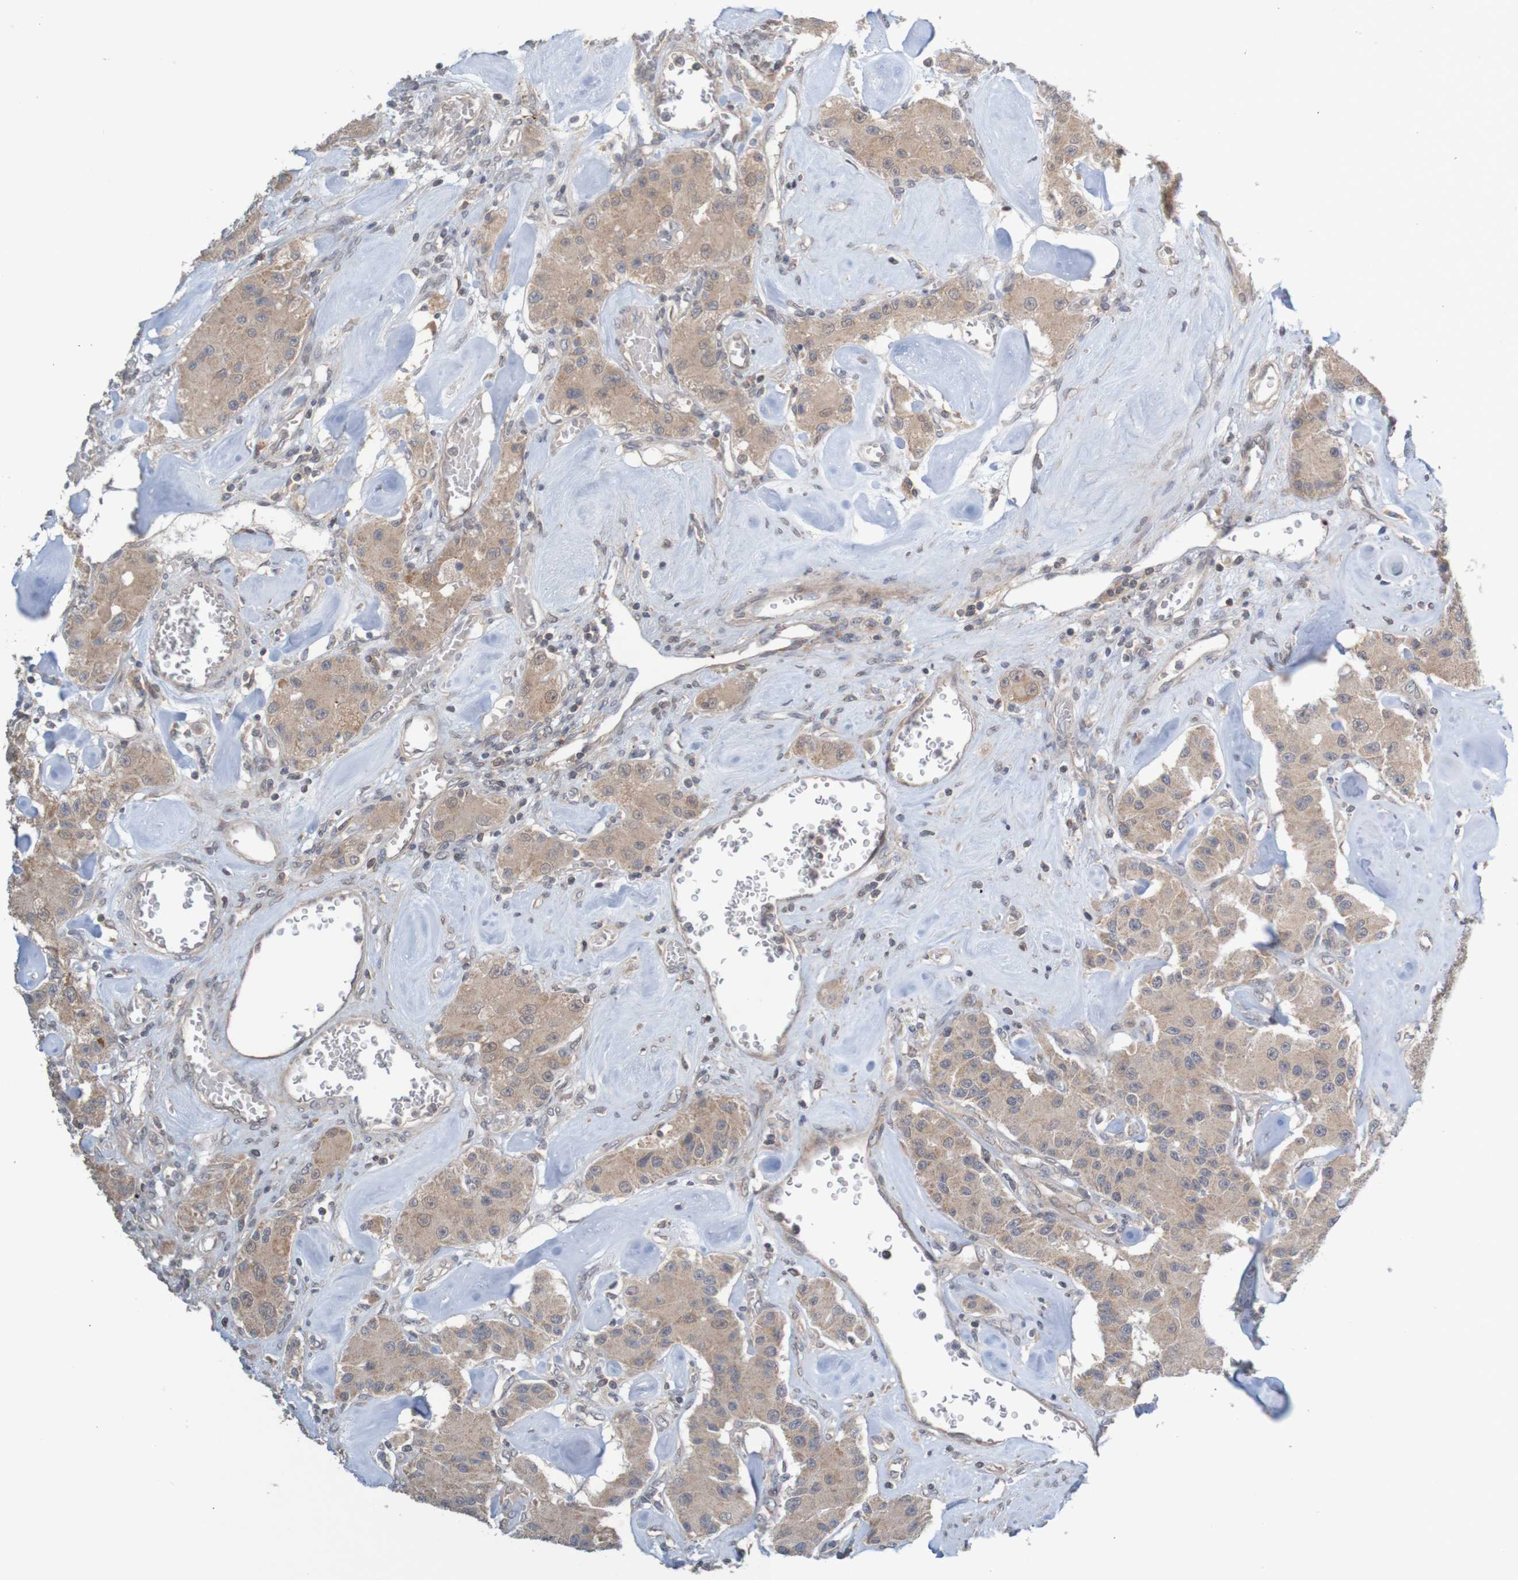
{"staining": {"intensity": "weak", "quantity": ">75%", "location": "cytoplasmic/membranous"}, "tissue": "carcinoid", "cell_type": "Tumor cells", "image_type": "cancer", "snomed": [{"axis": "morphology", "description": "Carcinoid, malignant, NOS"}, {"axis": "topography", "description": "Pancreas"}], "caption": "The immunohistochemical stain shows weak cytoplasmic/membranous expression in tumor cells of carcinoid (malignant) tissue. The protein is stained brown, and the nuclei are stained in blue (DAB (3,3'-diaminobenzidine) IHC with brightfield microscopy, high magnification).", "gene": "ANKK1", "patient": {"sex": "male", "age": 41}}